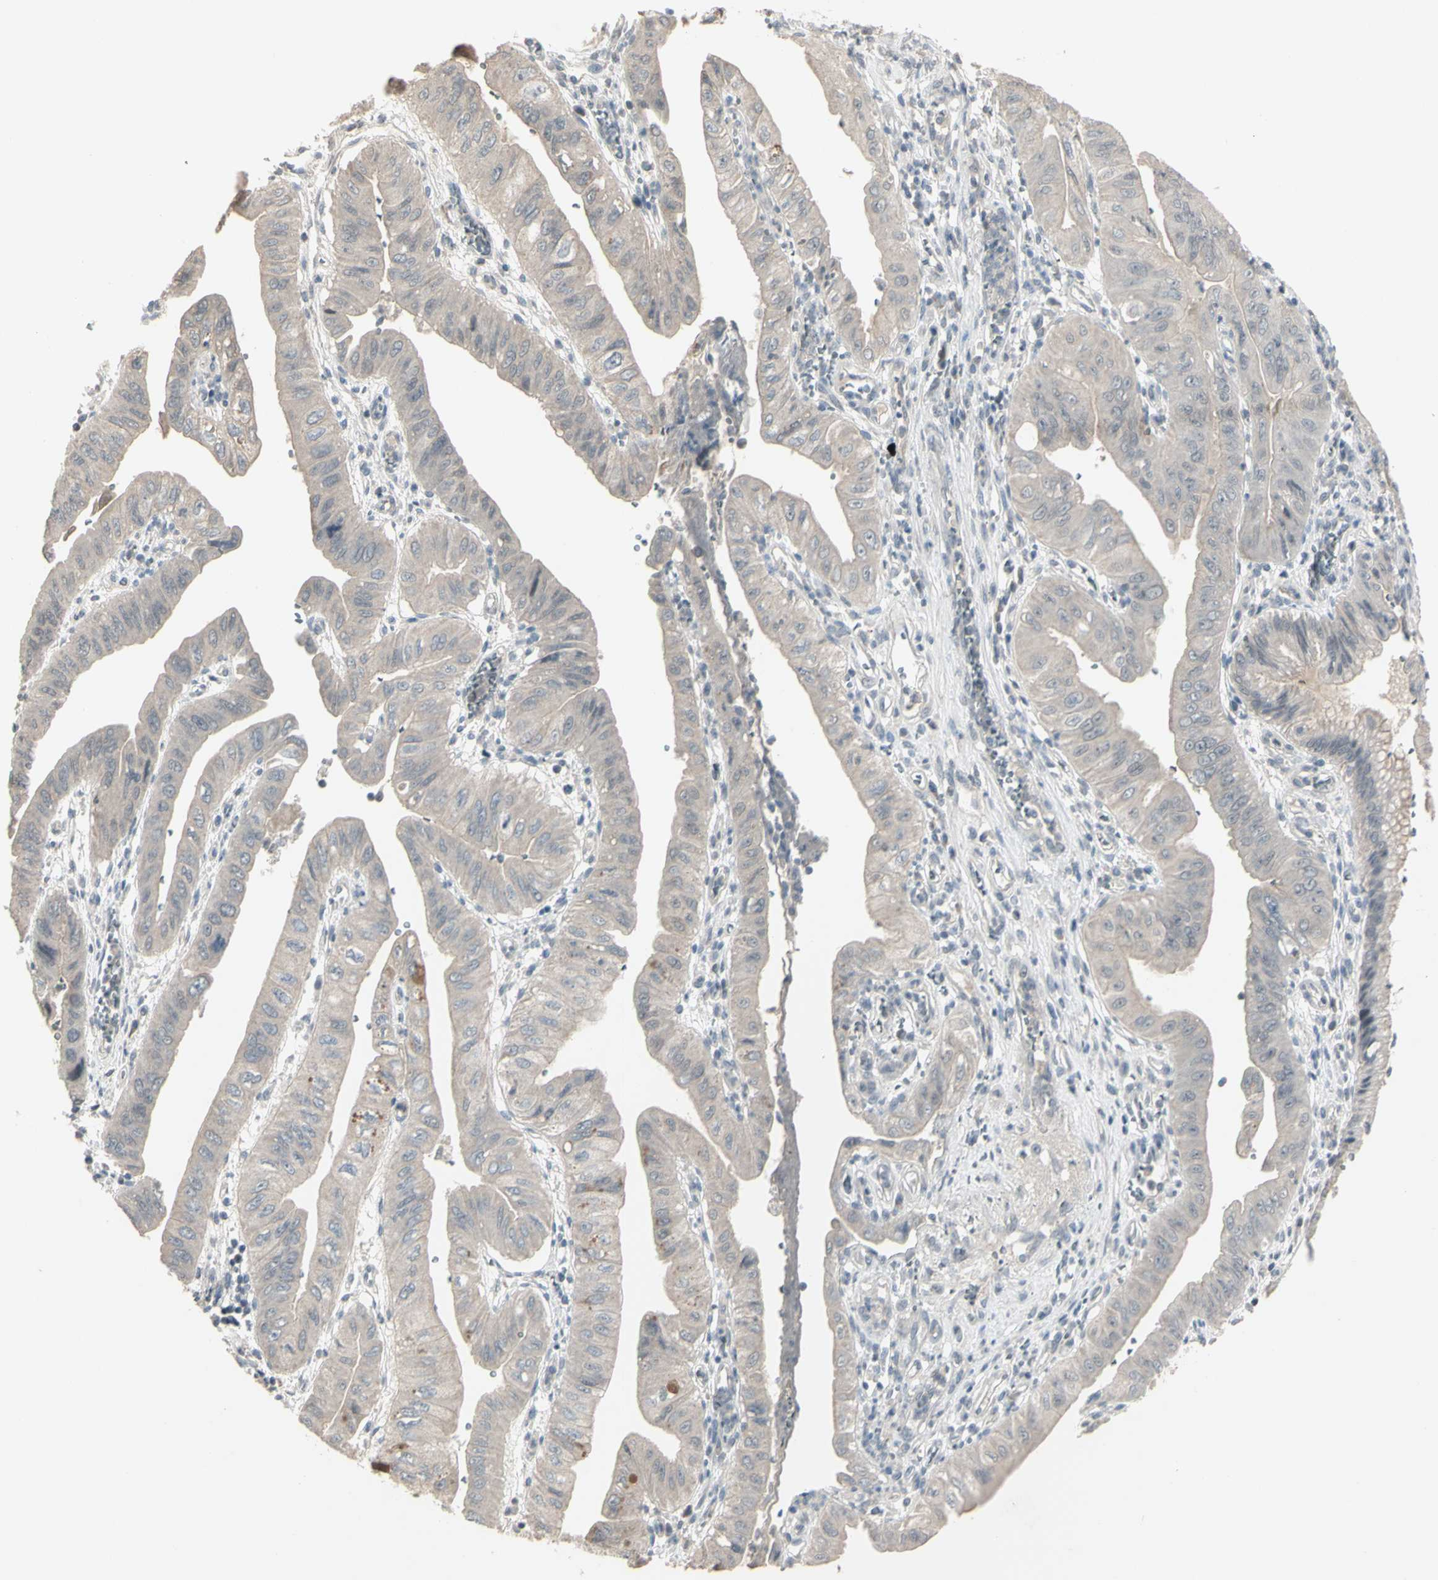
{"staining": {"intensity": "weak", "quantity": ">75%", "location": "cytoplasmic/membranous"}, "tissue": "pancreatic cancer", "cell_type": "Tumor cells", "image_type": "cancer", "snomed": [{"axis": "morphology", "description": "Normal tissue, NOS"}, {"axis": "topography", "description": "Lymph node"}], "caption": "DAB immunohistochemical staining of human pancreatic cancer demonstrates weak cytoplasmic/membranous protein staining in approximately >75% of tumor cells.", "gene": "PIAS4", "patient": {"sex": "male", "age": 50}}